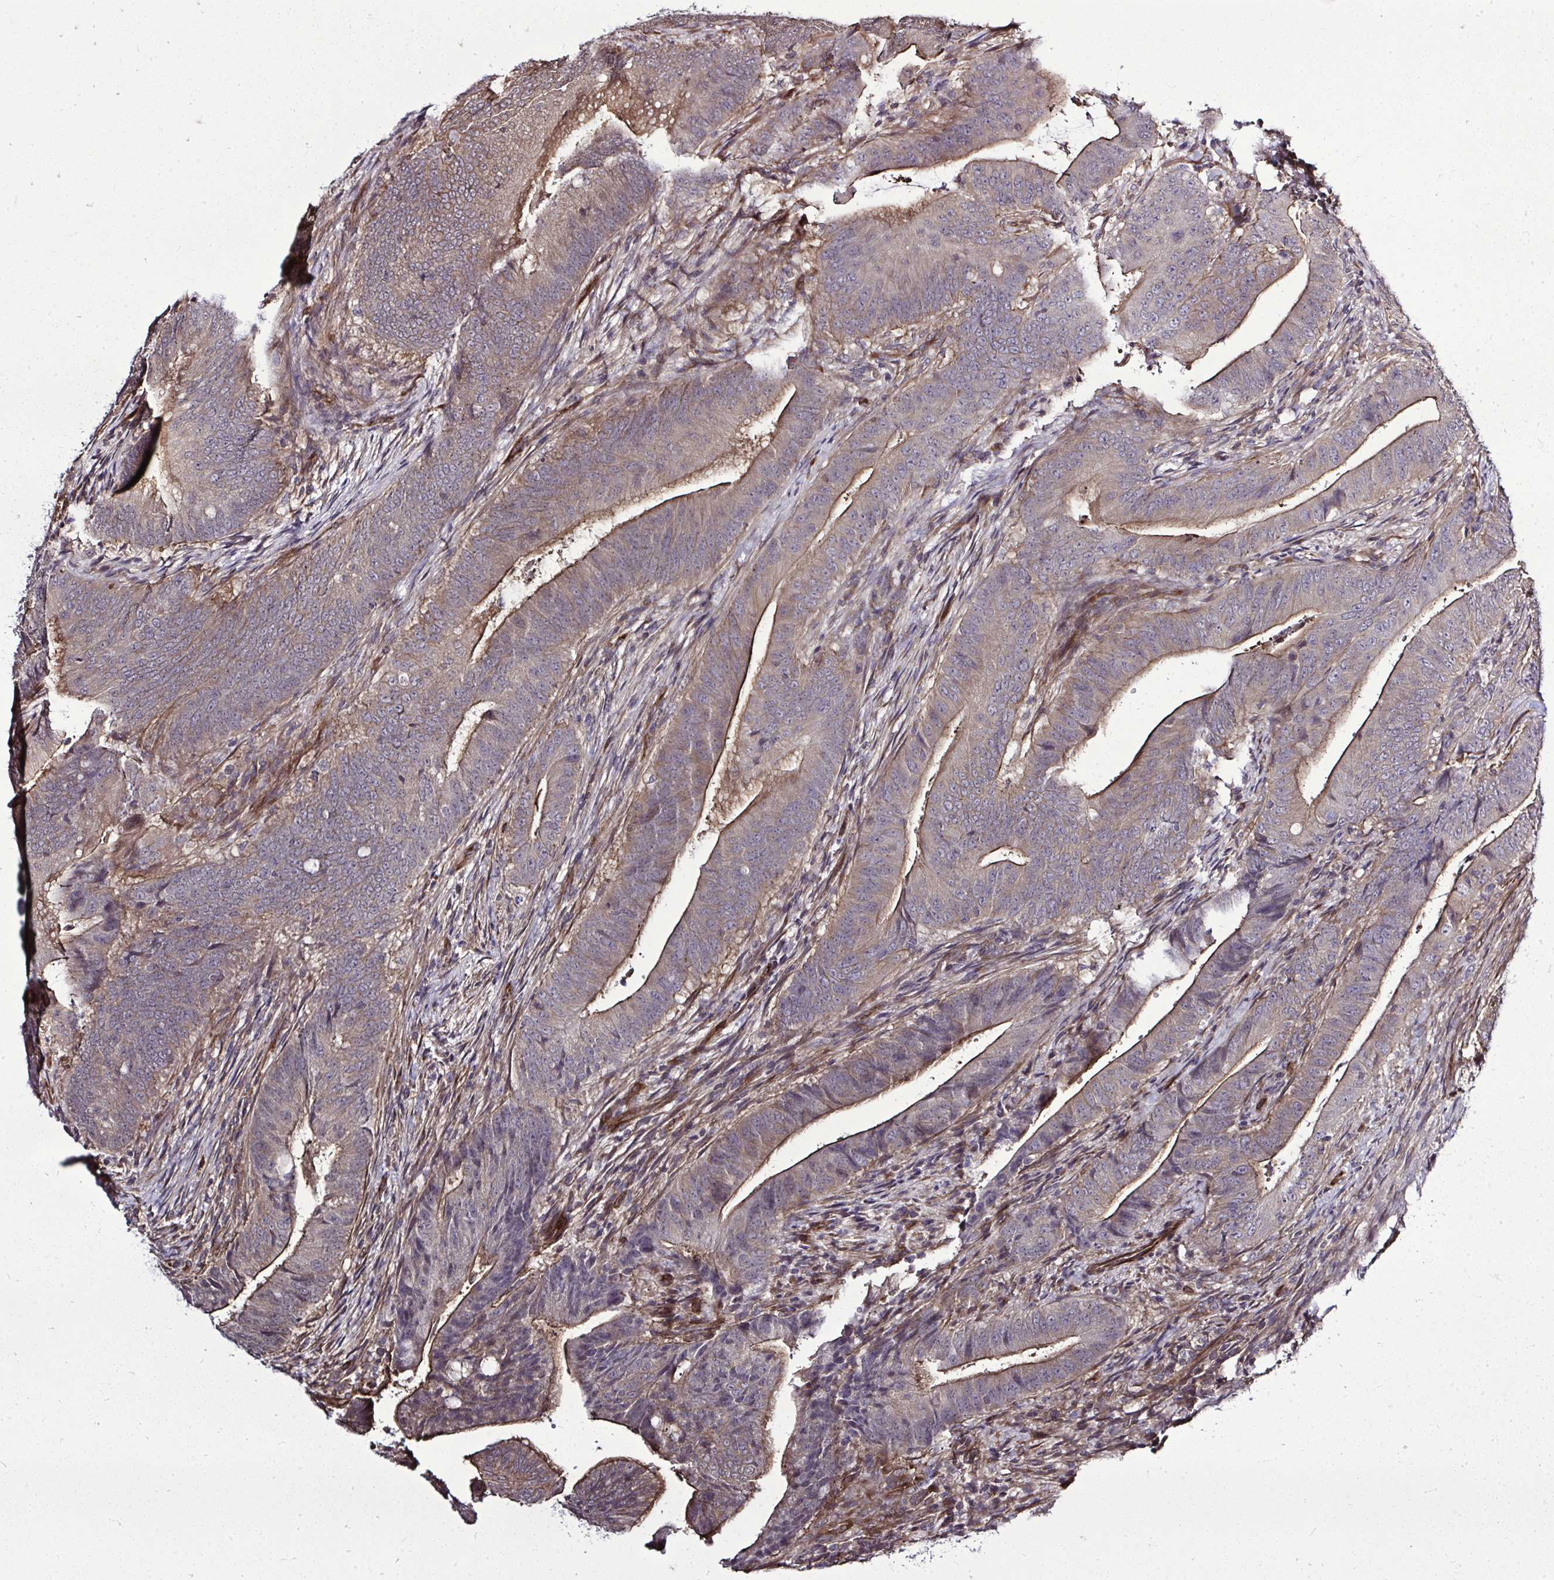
{"staining": {"intensity": "moderate", "quantity": "25%-75%", "location": "cytoplasmic/membranous"}, "tissue": "colorectal cancer", "cell_type": "Tumor cells", "image_type": "cancer", "snomed": [{"axis": "morphology", "description": "Adenocarcinoma, NOS"}, {"axis": "topography", "description": "Colon"}], "caption": "Immunohistochemistry staining of colorectal cancer, which demonstrates medium levels of moderate cytoplasmic/membranous positivity in about 25%-75% of tumor cells indicating moderate cytoplasmic/membranous protein positivity. The staining was performed using DAB (3,3'-diaminobenzidine) (brown) for protein detection and nuclei were counterstained in hematoxylin (blue).", "gene": "FUT10", "patient": {"sex": "female", "age": 43}}